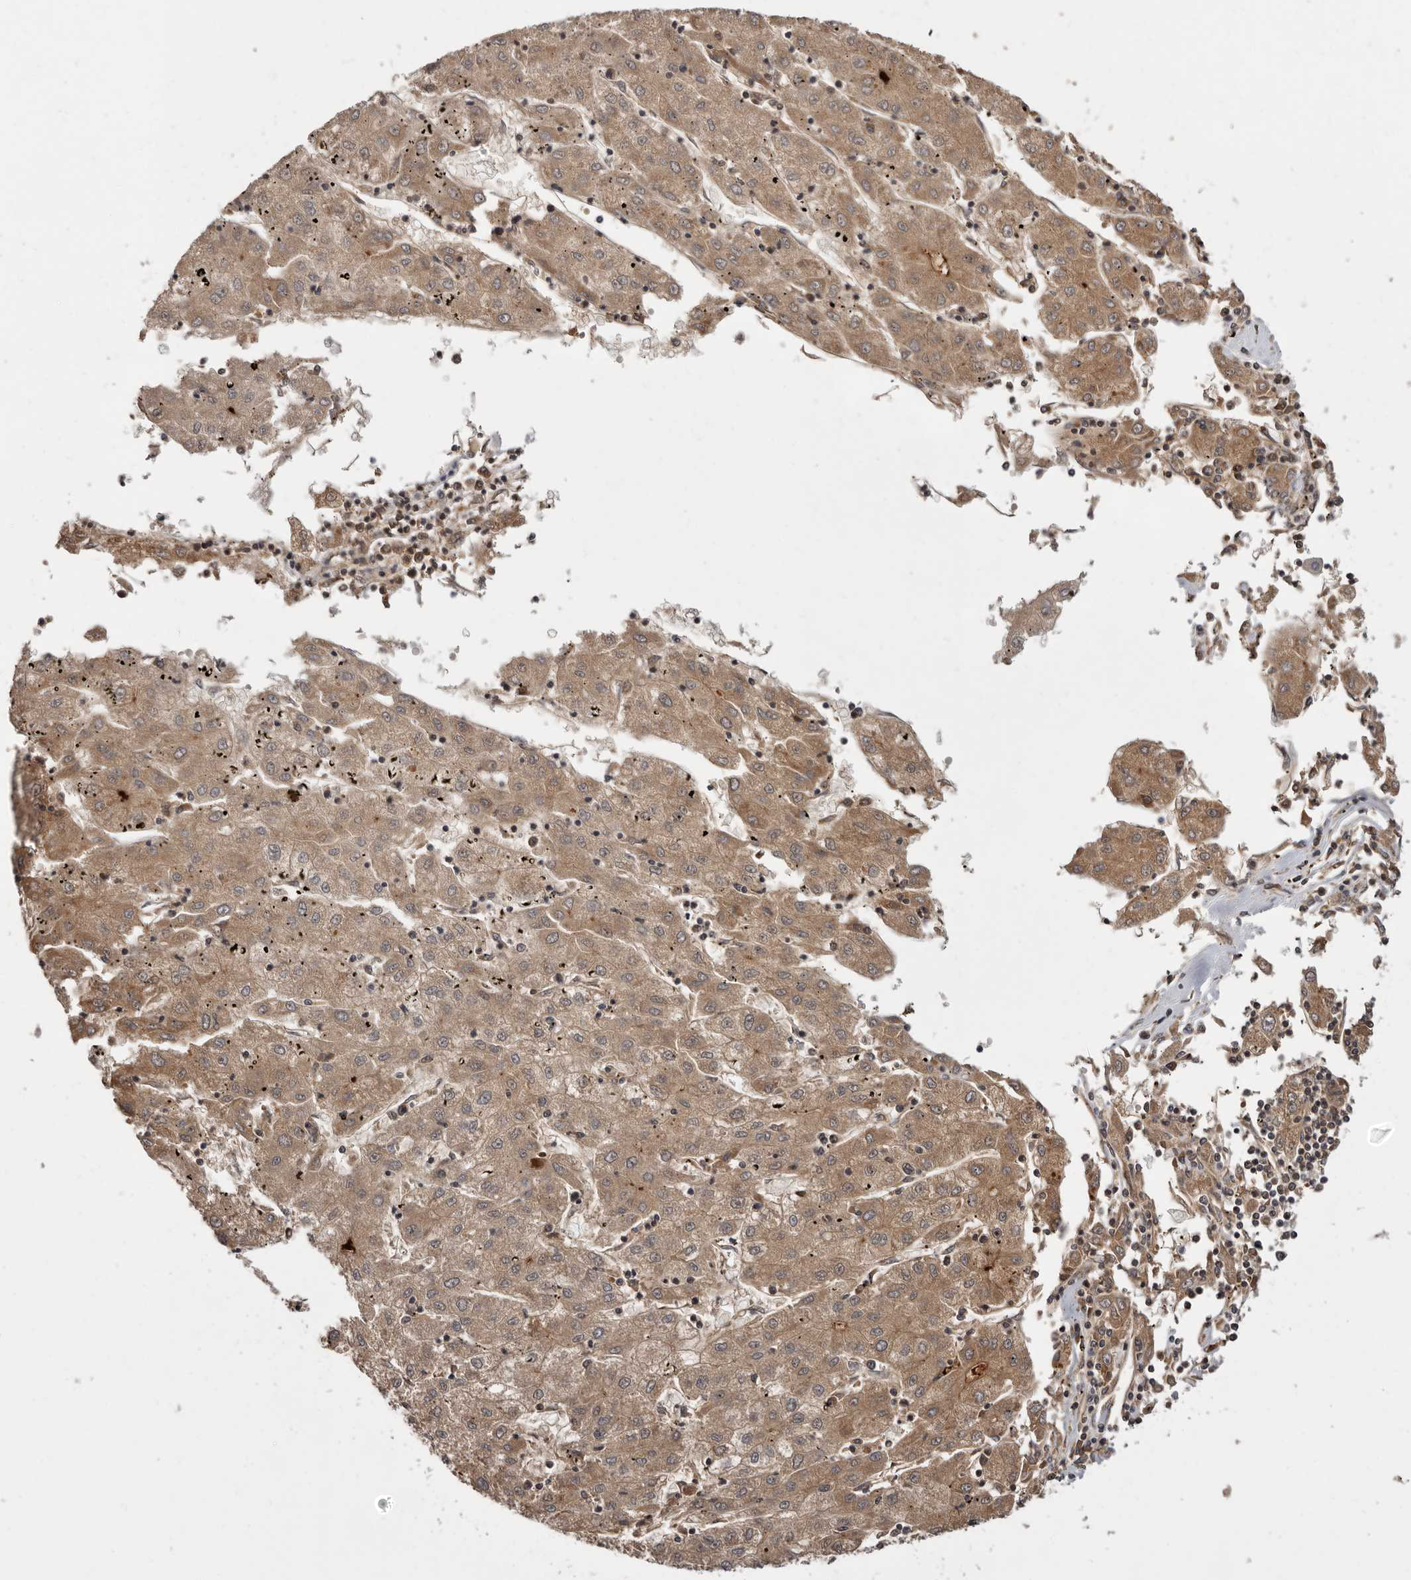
{"staining": {"intensity": "moderate", "quantity": ">75%", "location": "cytoplasmic/membranous"}, "tissue": "liver cancer", "cell_type": "Tumor cells", "image_type": "cancer", "snomed": [{"axis": "morphology", "description": "Carcinoma, Hepatocellular, NOS"}, {"axis": "topography", "description": "Liver"}], "caption": "Human liver cancer stained with a brown dye demonstrates moderate cytoplasmic/membranous positive positivity in about >75% of tumor cells.", "gene": "INAVA", "patient": {"sex": "male", "age": 72}}